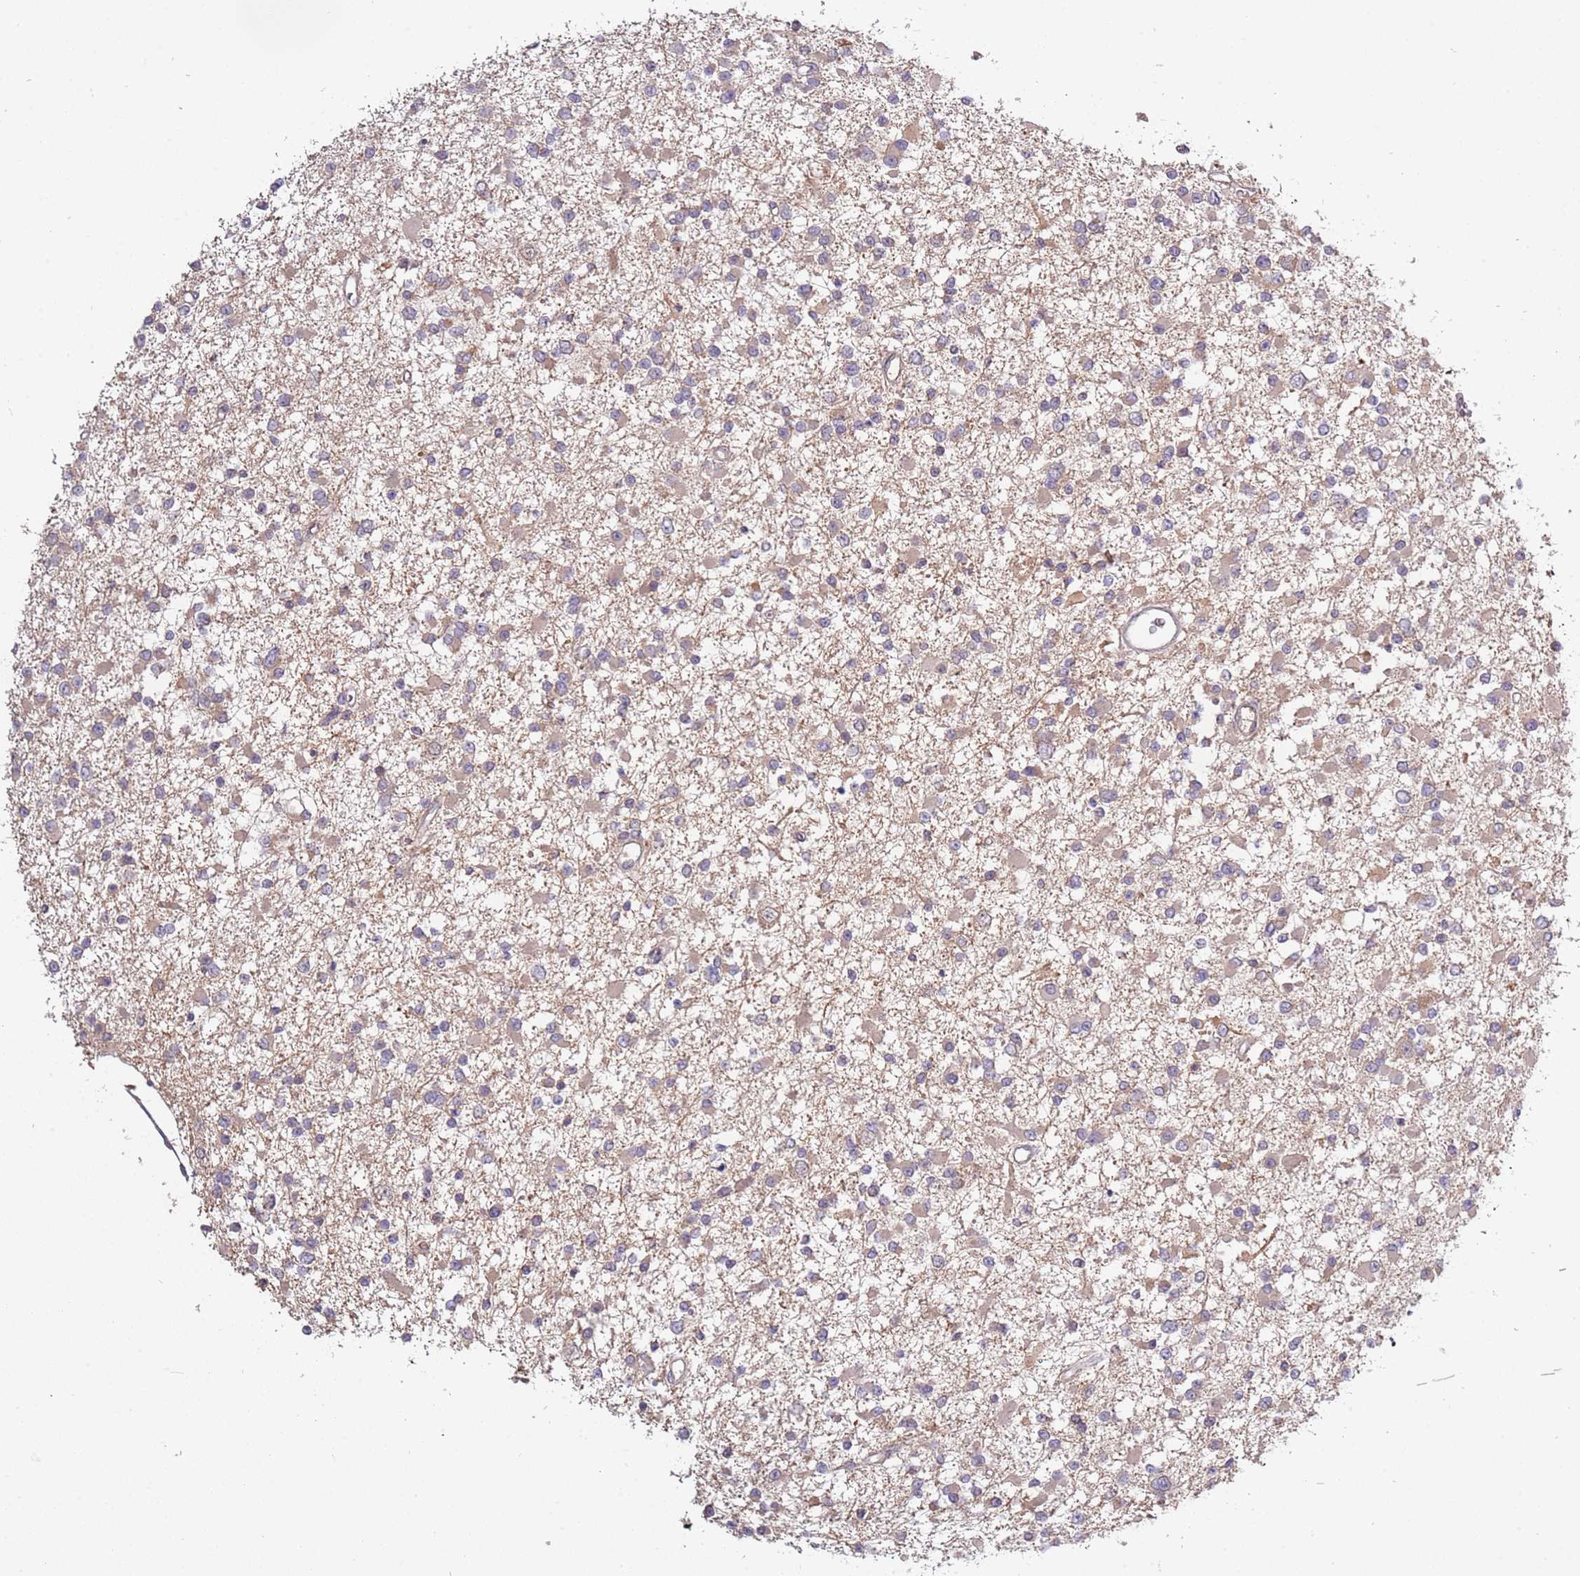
{"staining": {"intensity": "weak", "quantity": "25%-75%", "location": "cytoplasmic/membranous"}, "tissue": "glioma", "cell_type": "Tumor cells", "image_type": "cancer", "snomed": [{"axis": "morphology", "description": "Glioma, malignant, Low grade"}, {"axis": "topography", "description": "Brain"}], "caption": "Immunohistochemical staining of malignant glioma (low-grade) shows weak cytoplasmic/membranous protein expression in approximately 25%-75% of tumor cells. (Stains: DAB (3,3'-diaminobenzidine) in brown, nuclei in blue, Microscopy: brightfield microscopy at high magnification).", "gene": "USP32", "patient": {"sex": "female", "age": 22}}